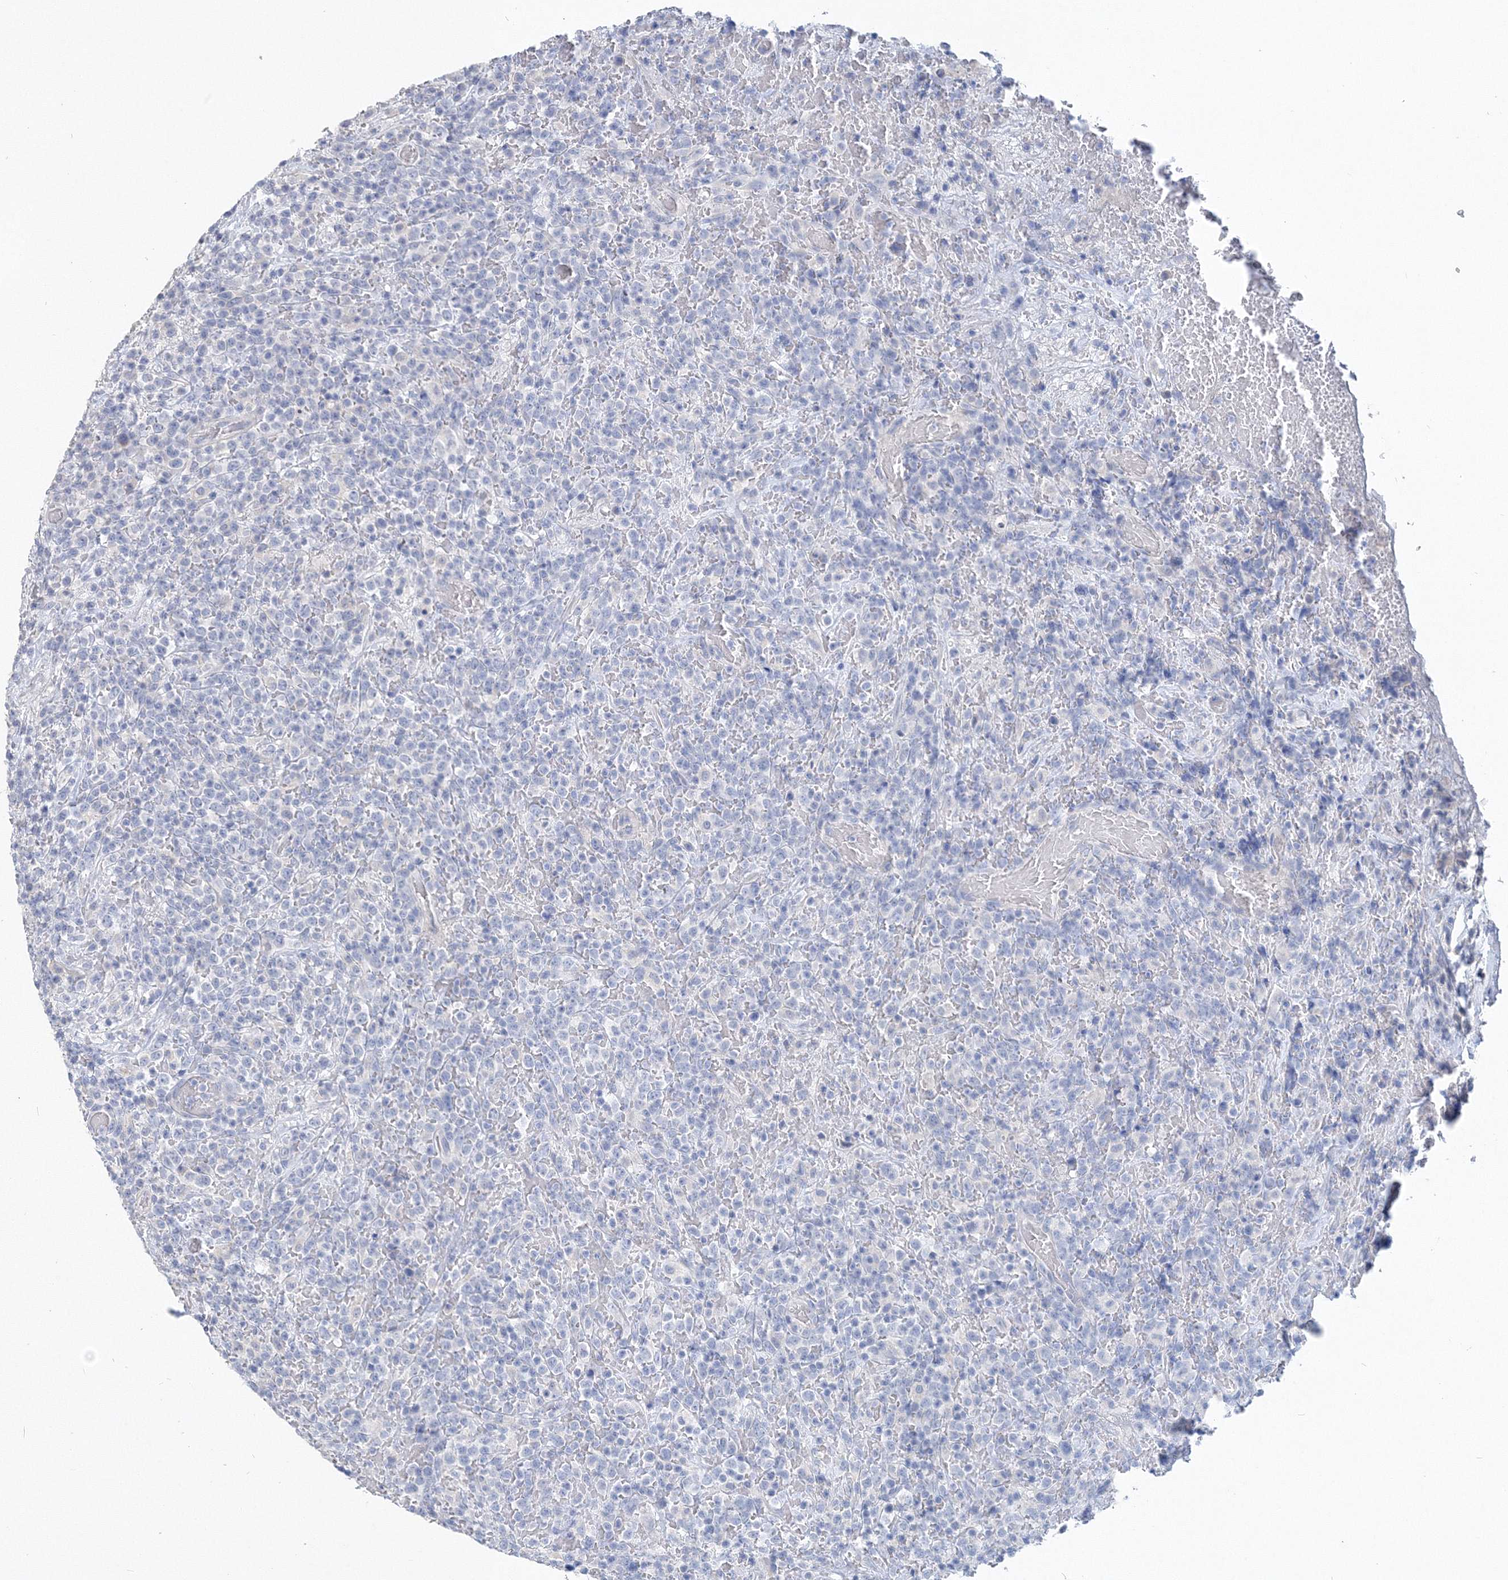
{"staining": {"intensity": "negative", "quantity": "none", "location": "none"}, "tissue": "lymphoma", "cell_type": "Tumor cells", "image_type": "cancer", "snomed": [{"axis": "morphology", "description": "Malignant lymphoma, non-Hodgkin's type, High grade"}, {"axis": "topography", "description": "Colon"}], "caption": "IHC of lymphoma displays no staining in tumor cells. (DAB IHC visualized using brightfield microscopy, high magnification).", "gene": "OSBPL6", "patient": {"sex": "female", "age": 53}}